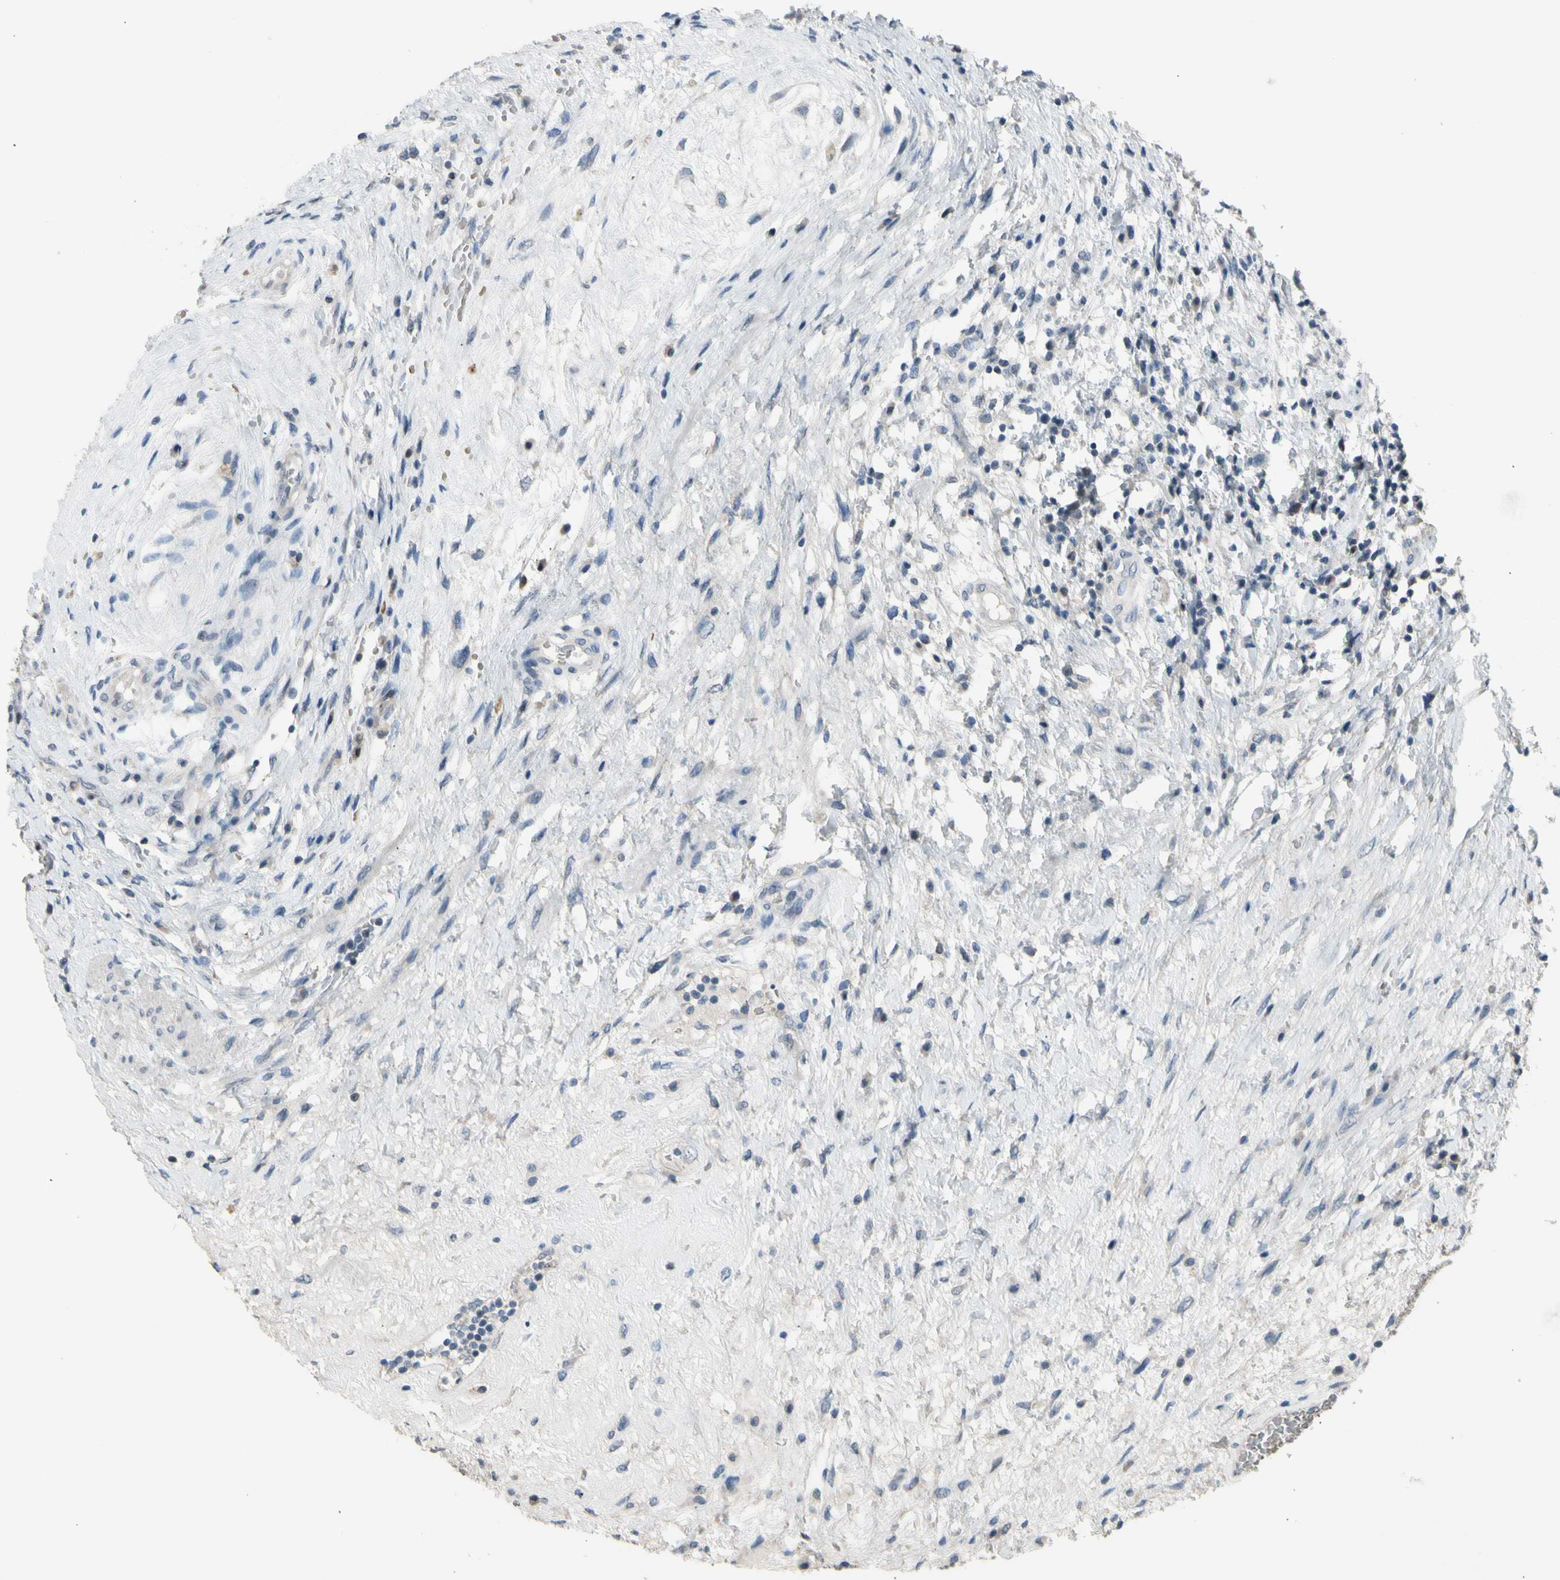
{"staining": {"intensity": "weak", "quantity": "<25%", "location": "nuclear"}, "tissue": "testis cancer", "cell_type": "Tumor cells", "image_type": "cancer", "snomed": [{"axis": "morphology", "description": "Carcinoma, Embryonal, NOS"}, {"axis": "topography", "description": "Testis"}], "caption": "Tumor cells are negative for brown protein staining in testis embryonal carcinoma. Brightfield microscopy of immunohistochemistry (IHC) stained with DAB (brown) and hematoxylin (blue), captured at high magnification.", "gene": "ZNF184", "patient": {"sex": "male", "age": 26}}